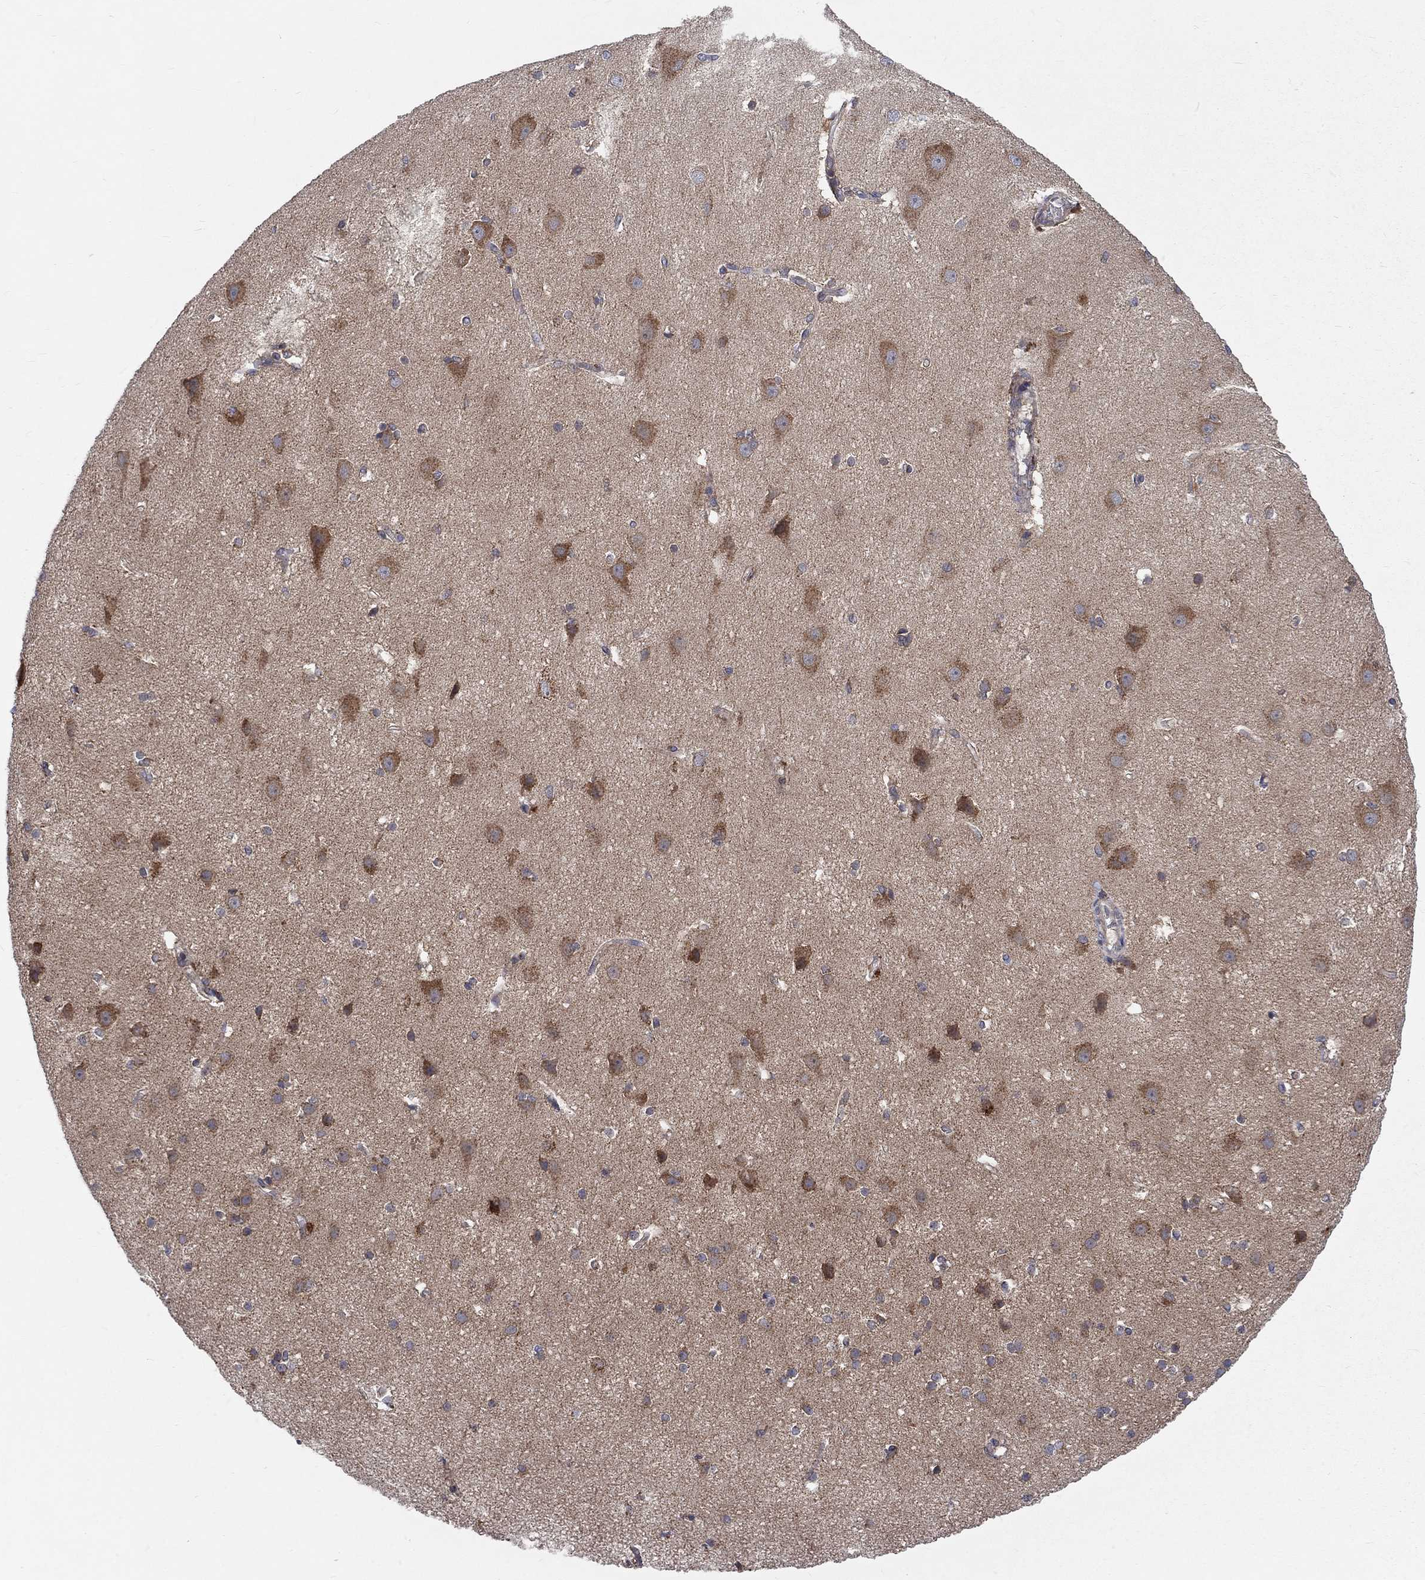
{"staining": {"intensity": "negative", "quantity": "none", "location": "none"}, "tissue": "cerebral cortex", "cell_type": "Endothelial cells", "image_type": "normal", "snomed": [{"axis": "morphology", "description": "Normal tissue, NOS"}, {"axis": "topography", "description": "Cerebral cortex"}], "caption": "High power microscopy image of an immunohistochemistry (IHC) histopathology image of benign cerebral cortex, revealing no significant positivity in endothelial cells.", "gene": "NME7", "patient": {"sex": "male", "age": 37}}